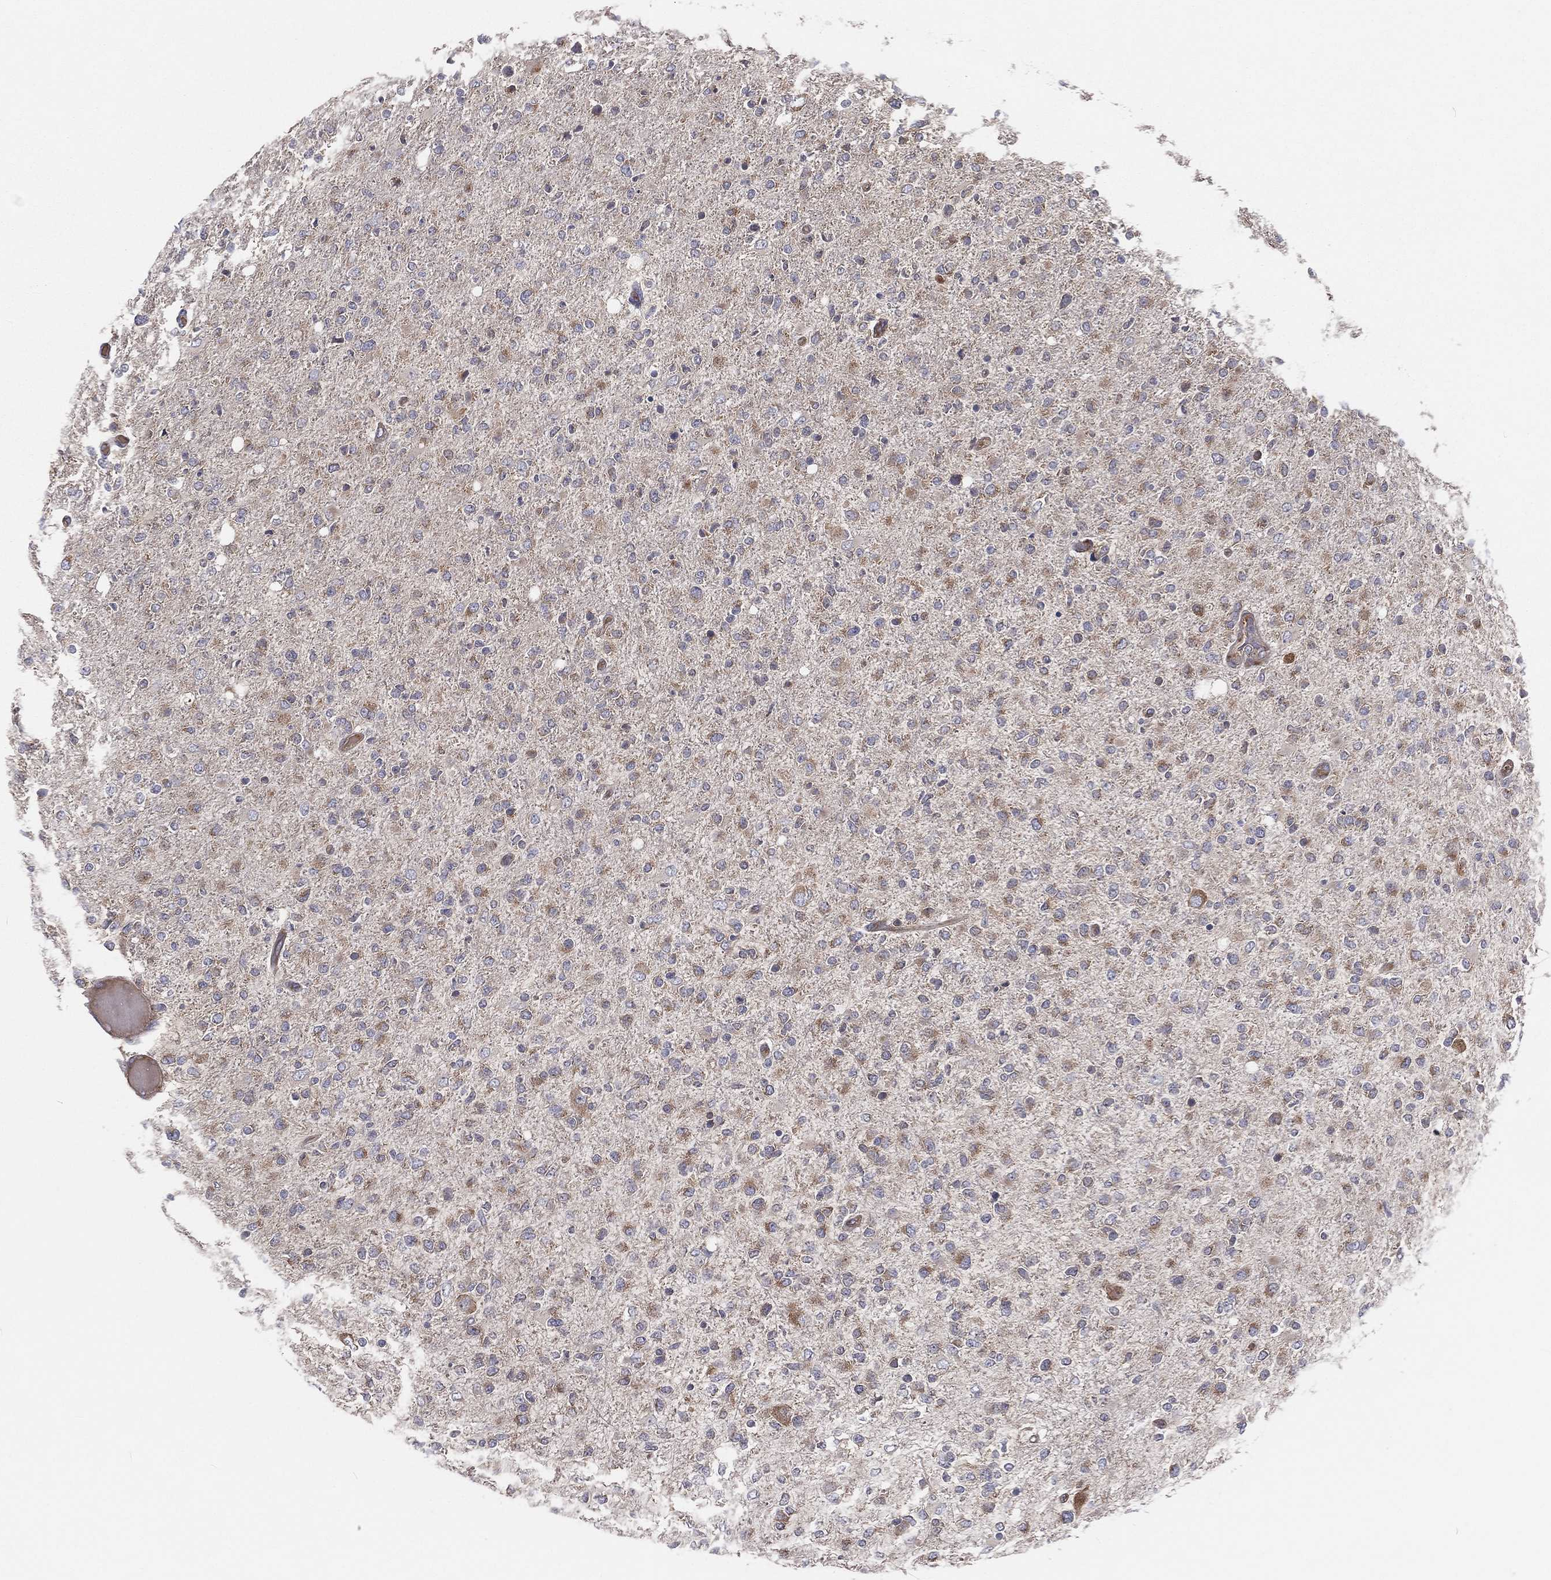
{"staining": {"intensity": "moderate", "quantity": "25%-75%", "location": "cytoplasmic/membranous"}, "tissue": "glioma", "cell_type": "Tumor cells", "image_type": "cancer", "snomed": [{"axis": "morphology", "description": "Glioma, malignant, High grade"}, {"axis": "topography", "description": "Cerebral cortex"}], "caption": "Tumor cells reveal medium levels of moderate cytoplasmic/membranous expression in about 25%-75% of cells in glioma. (brown staining indicates protein expression, while blue staining denotes nuclei).", "gene": "EIF2B5", "patient": {"sex": "male", "age": 70}}